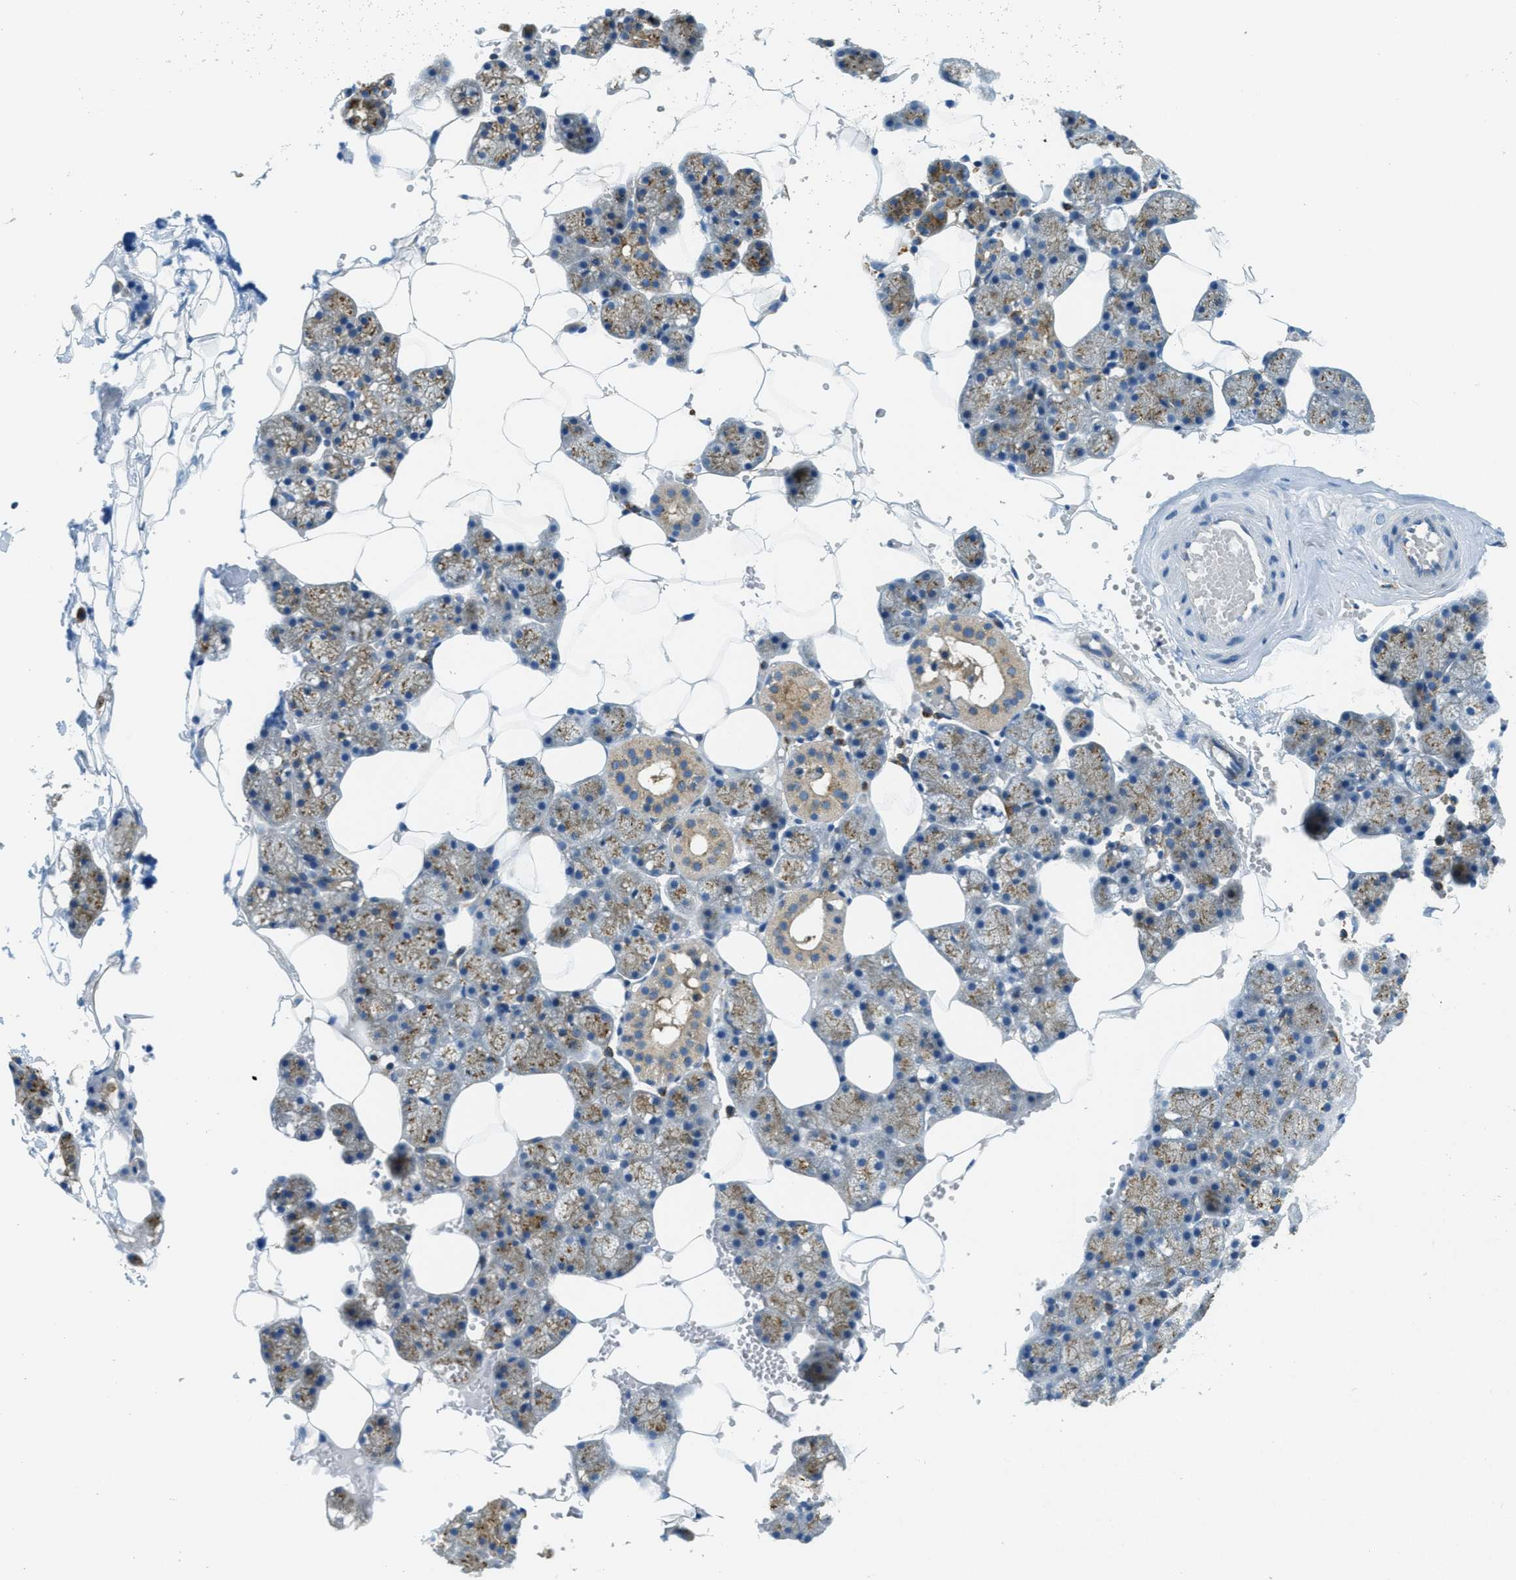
{"staining": {"intensity": "moderate", "quantity": ">75%", "location": "cytoplasmic/membranous"}, "tissue": "salivary gland", "cell_type": "Glandular cells", "image_type": "normal", "snomed": [{"axis": "morphology", "description": "Normal tissue, NOS"}, {"axis": "topography", "description": "Salivary gland"}], "caption": "Brown immunohistochemical staining in benign salivary gland reveals moderate cytoplasmic/membranous positivity in approximately >75% of glandular cells. The protein of interest is stained brown, and the nuclei are stained in blue (DAB (3,3'-diaminobenzidine) IHC with brightfield microscopy, high magnification).", "gene": "AP2B1", "patient": {"sex": "male", "age": 62}}